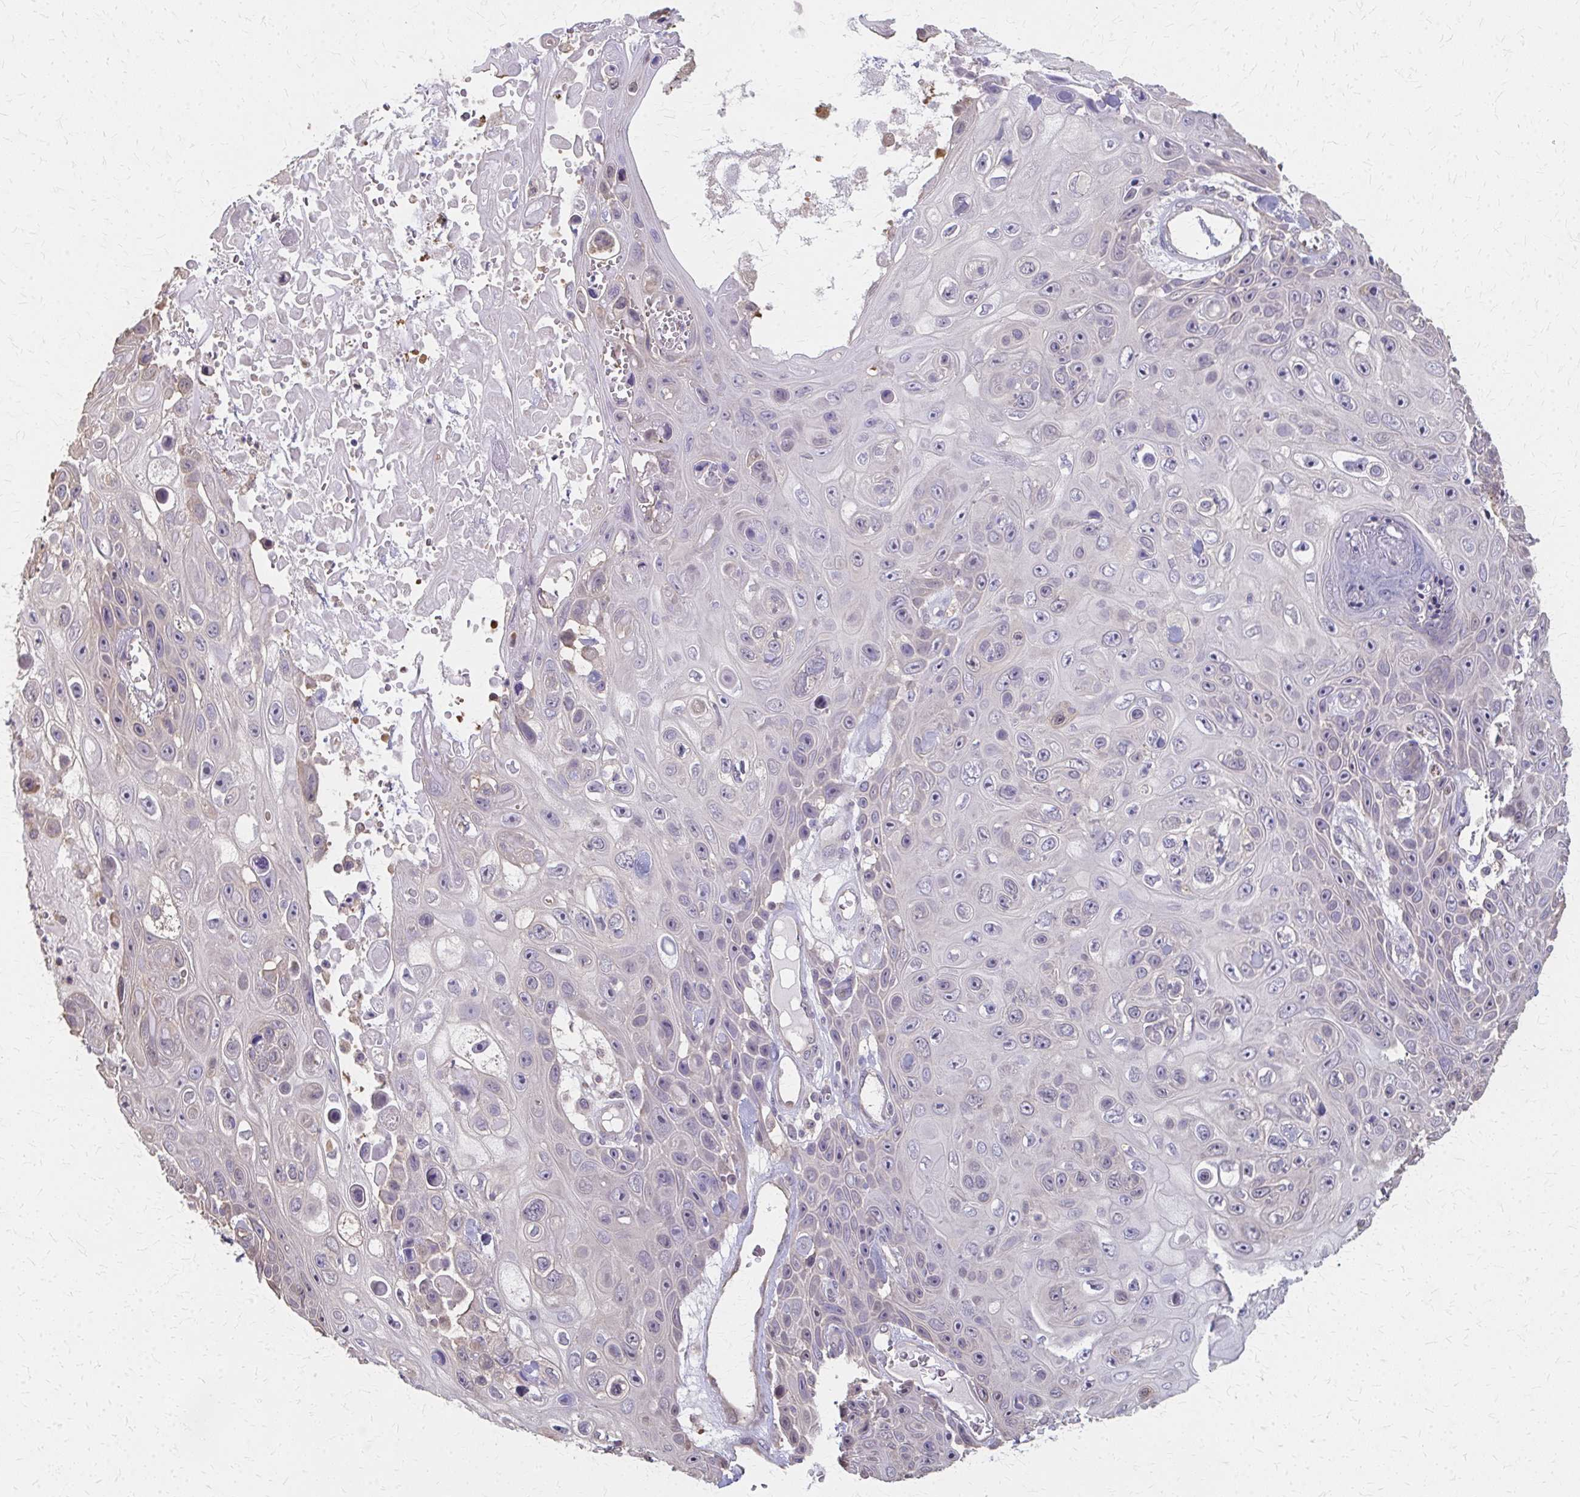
{"staining": {"intensity": "negative", "quantity": "none", "location": "none"}, "tissue": "skin cancer", "cell_type": "Tumor cells", "image_type": "cancer", "snomed": [{"axis": "morphology", "description": "Squamous cell carcinoma, NOS"}, {"axis": "topography", "description": "Skin"}], "caption": "Skin cancer stained for a protein using immunohistochemistry (IHC) displays no positivity tumor cells.", "gene": "RABGAP1L", "patient": {"sex": "male", "age": 82}}